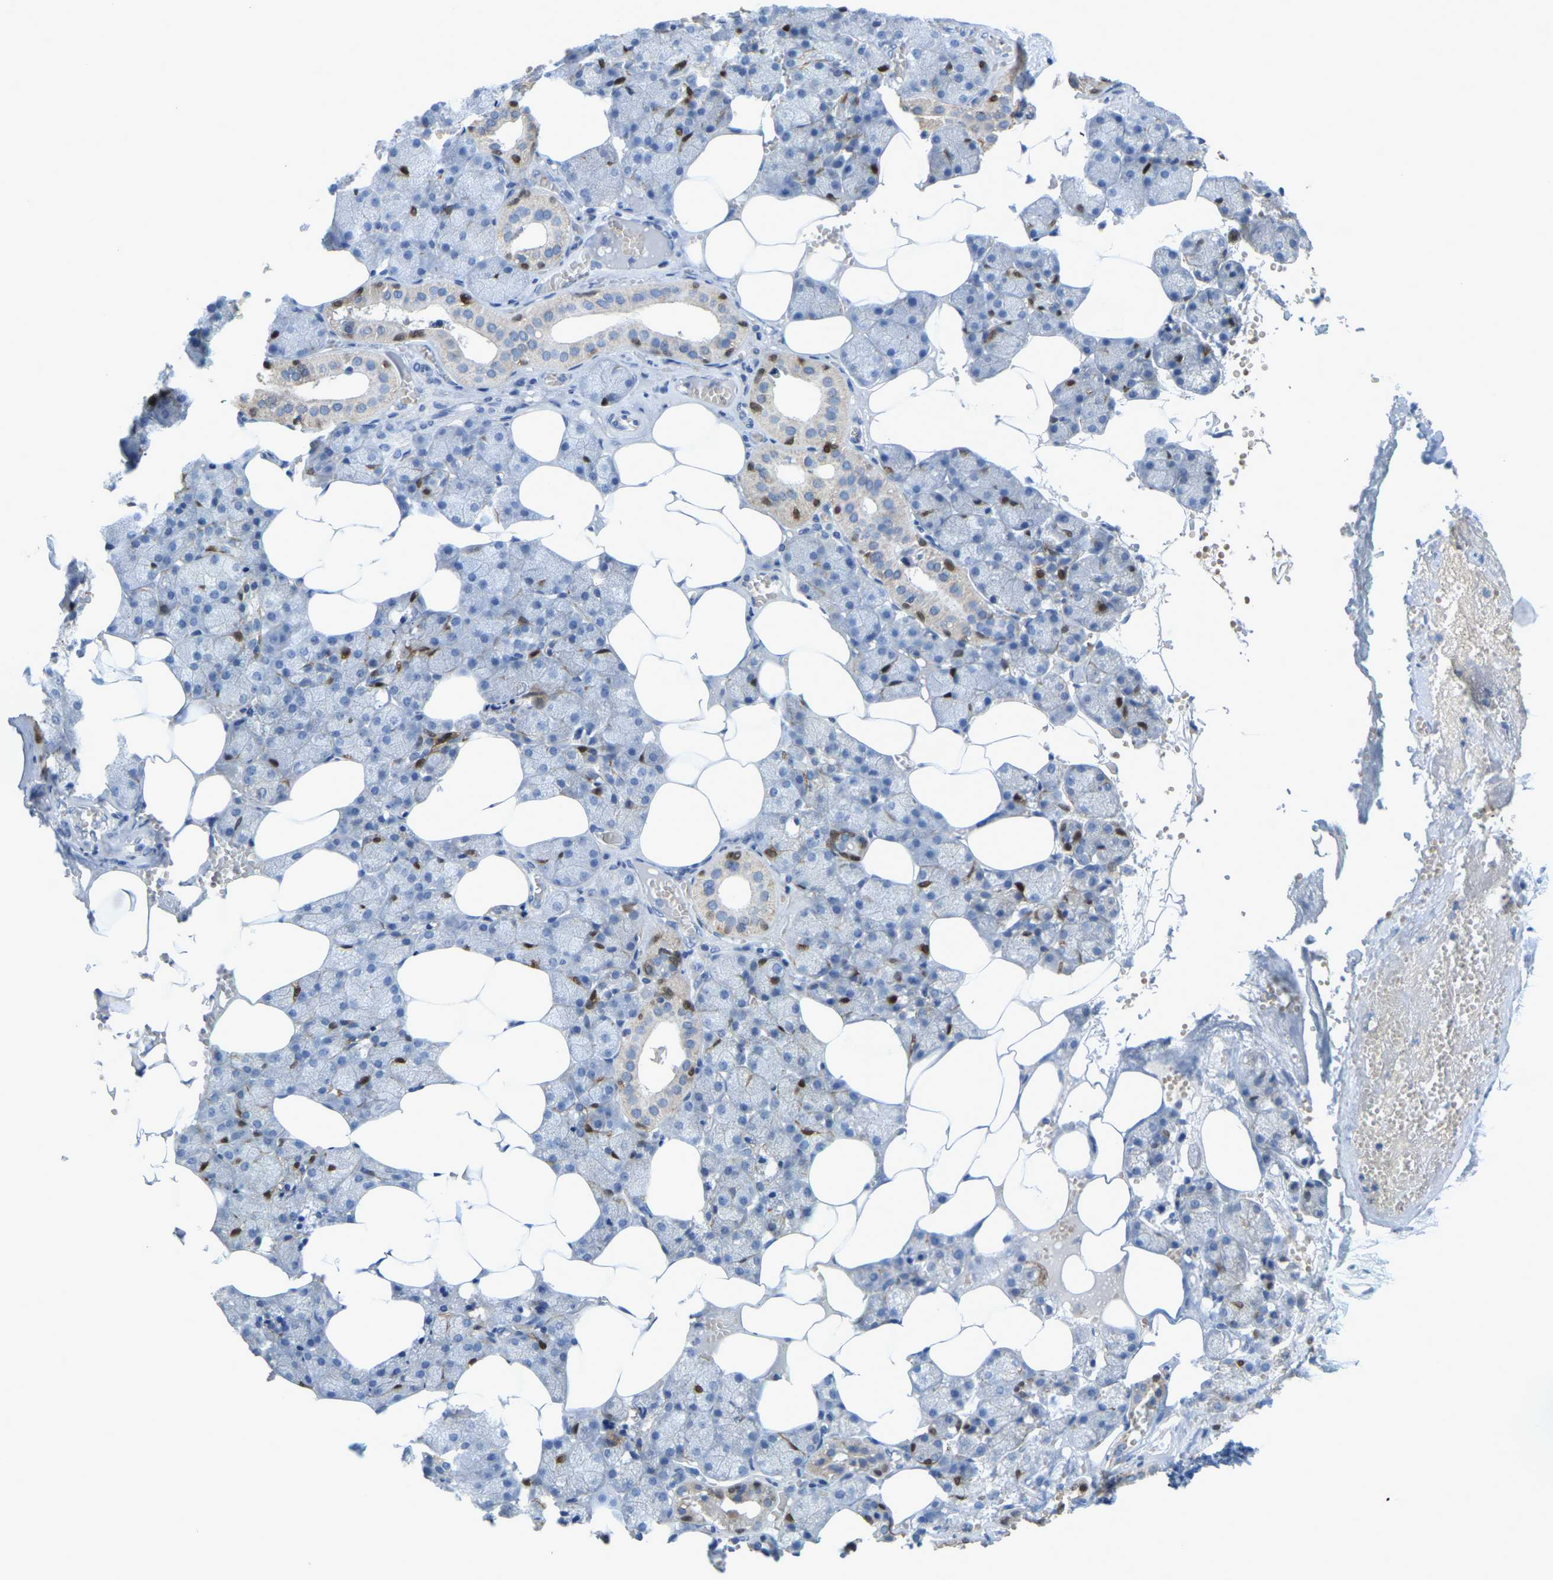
{"staining": {"intensity": "weak", "quantity": "<25%", "location": "cytoplasmic/membranous"}, "tissue": "salivary gland", "cell_type": "Glandular cells", "image_type": "normal", "snomed": [{"axis": "morphology", "description": "Normal tissue, NOS"}, {"axis": "topography", "description": "Salivary gland"}], "caption": "Immunohistochemistry (IHC) of benign salivary gland displays no expression in glandular cells.", "gene": "SERPINB5", "patient": {"sex": "male", "age": 62}}